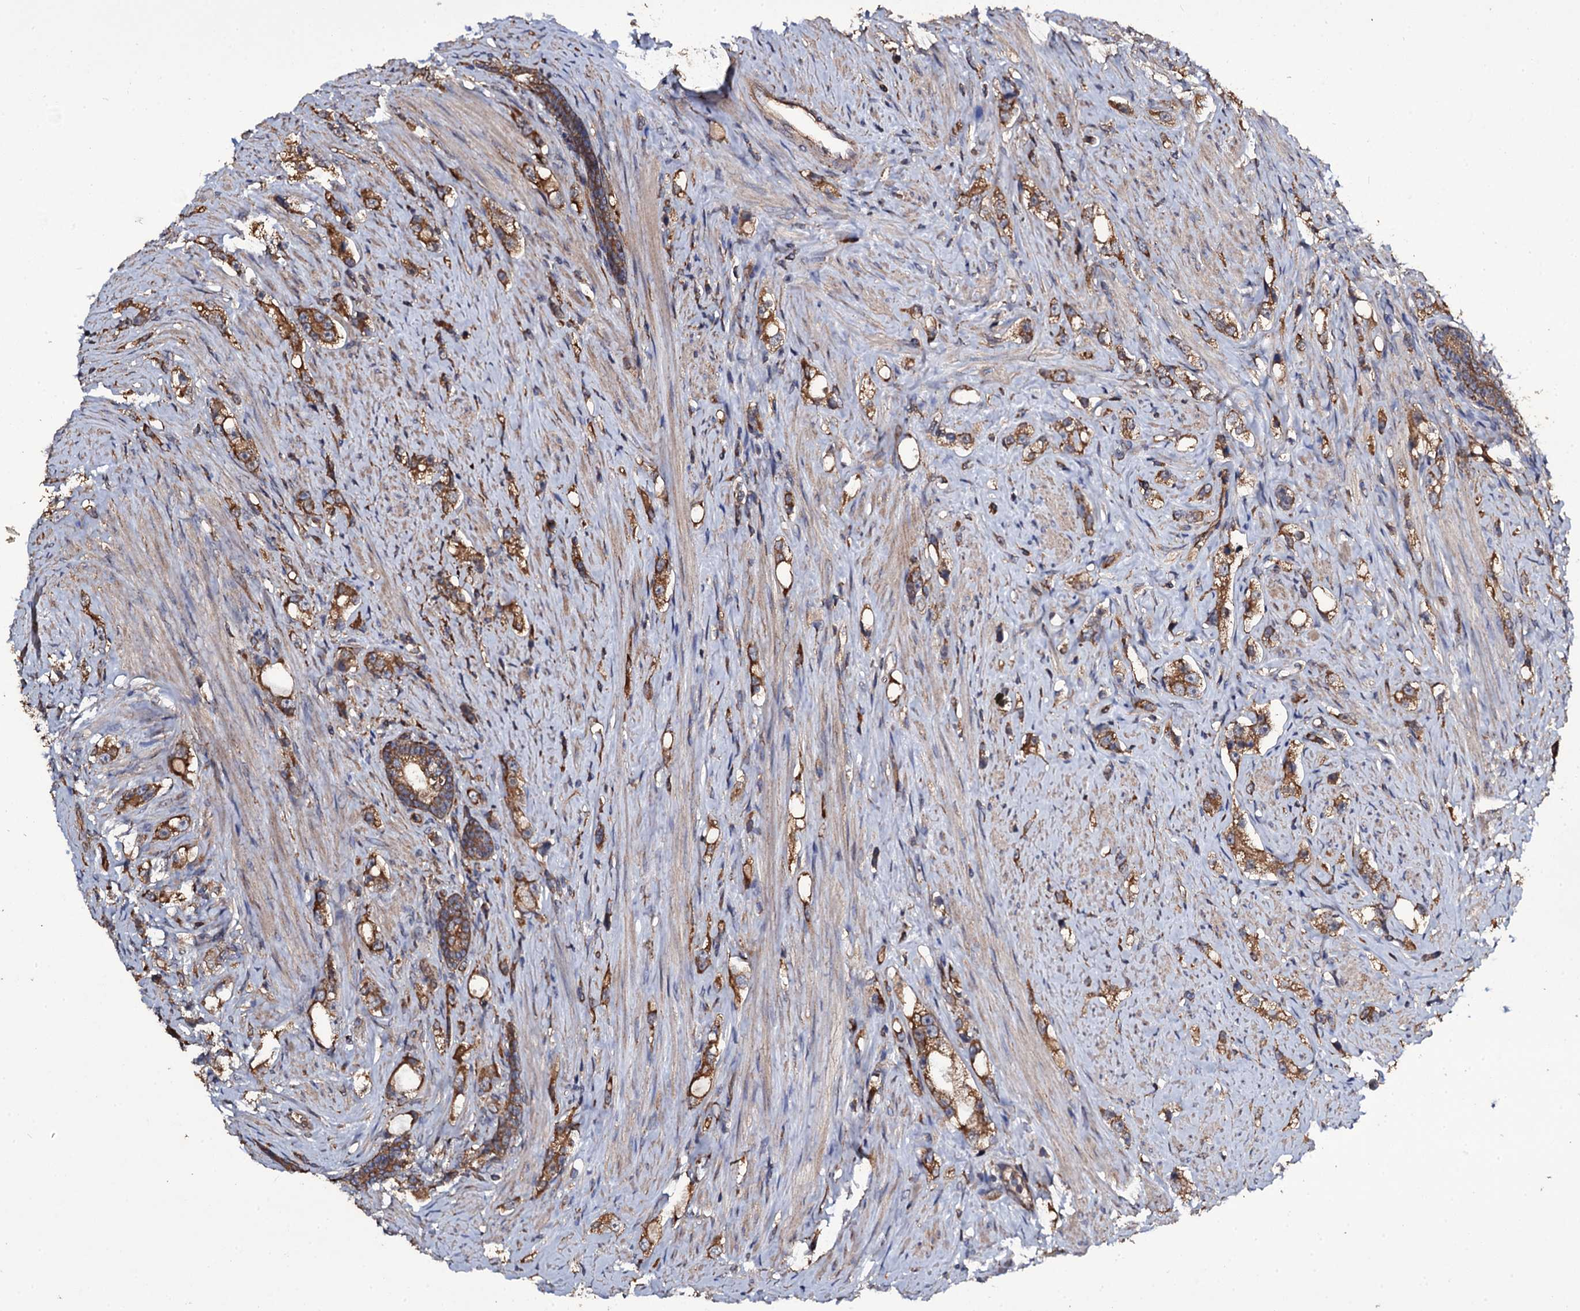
{"staining": {"intensity": "moderate", "quantity": ">75%", "location": "cytoplasmic/membranous"}, "tissue": "prostate cancer", "cell_type": "Tumor cells", "image_type": "cancer", "snomed": [{"axis": "morphology", "description": "Adenocarcinoma, High grade"}, {"axis": "topography", "description": "Prostate"}], "caption": "Human high-grade adenocarcinoma (prostate) stained with a protein marker displays moderate staining in tumor cells.", "gene": "TTC23", "patient": {"sex": "male", "age": 63}}